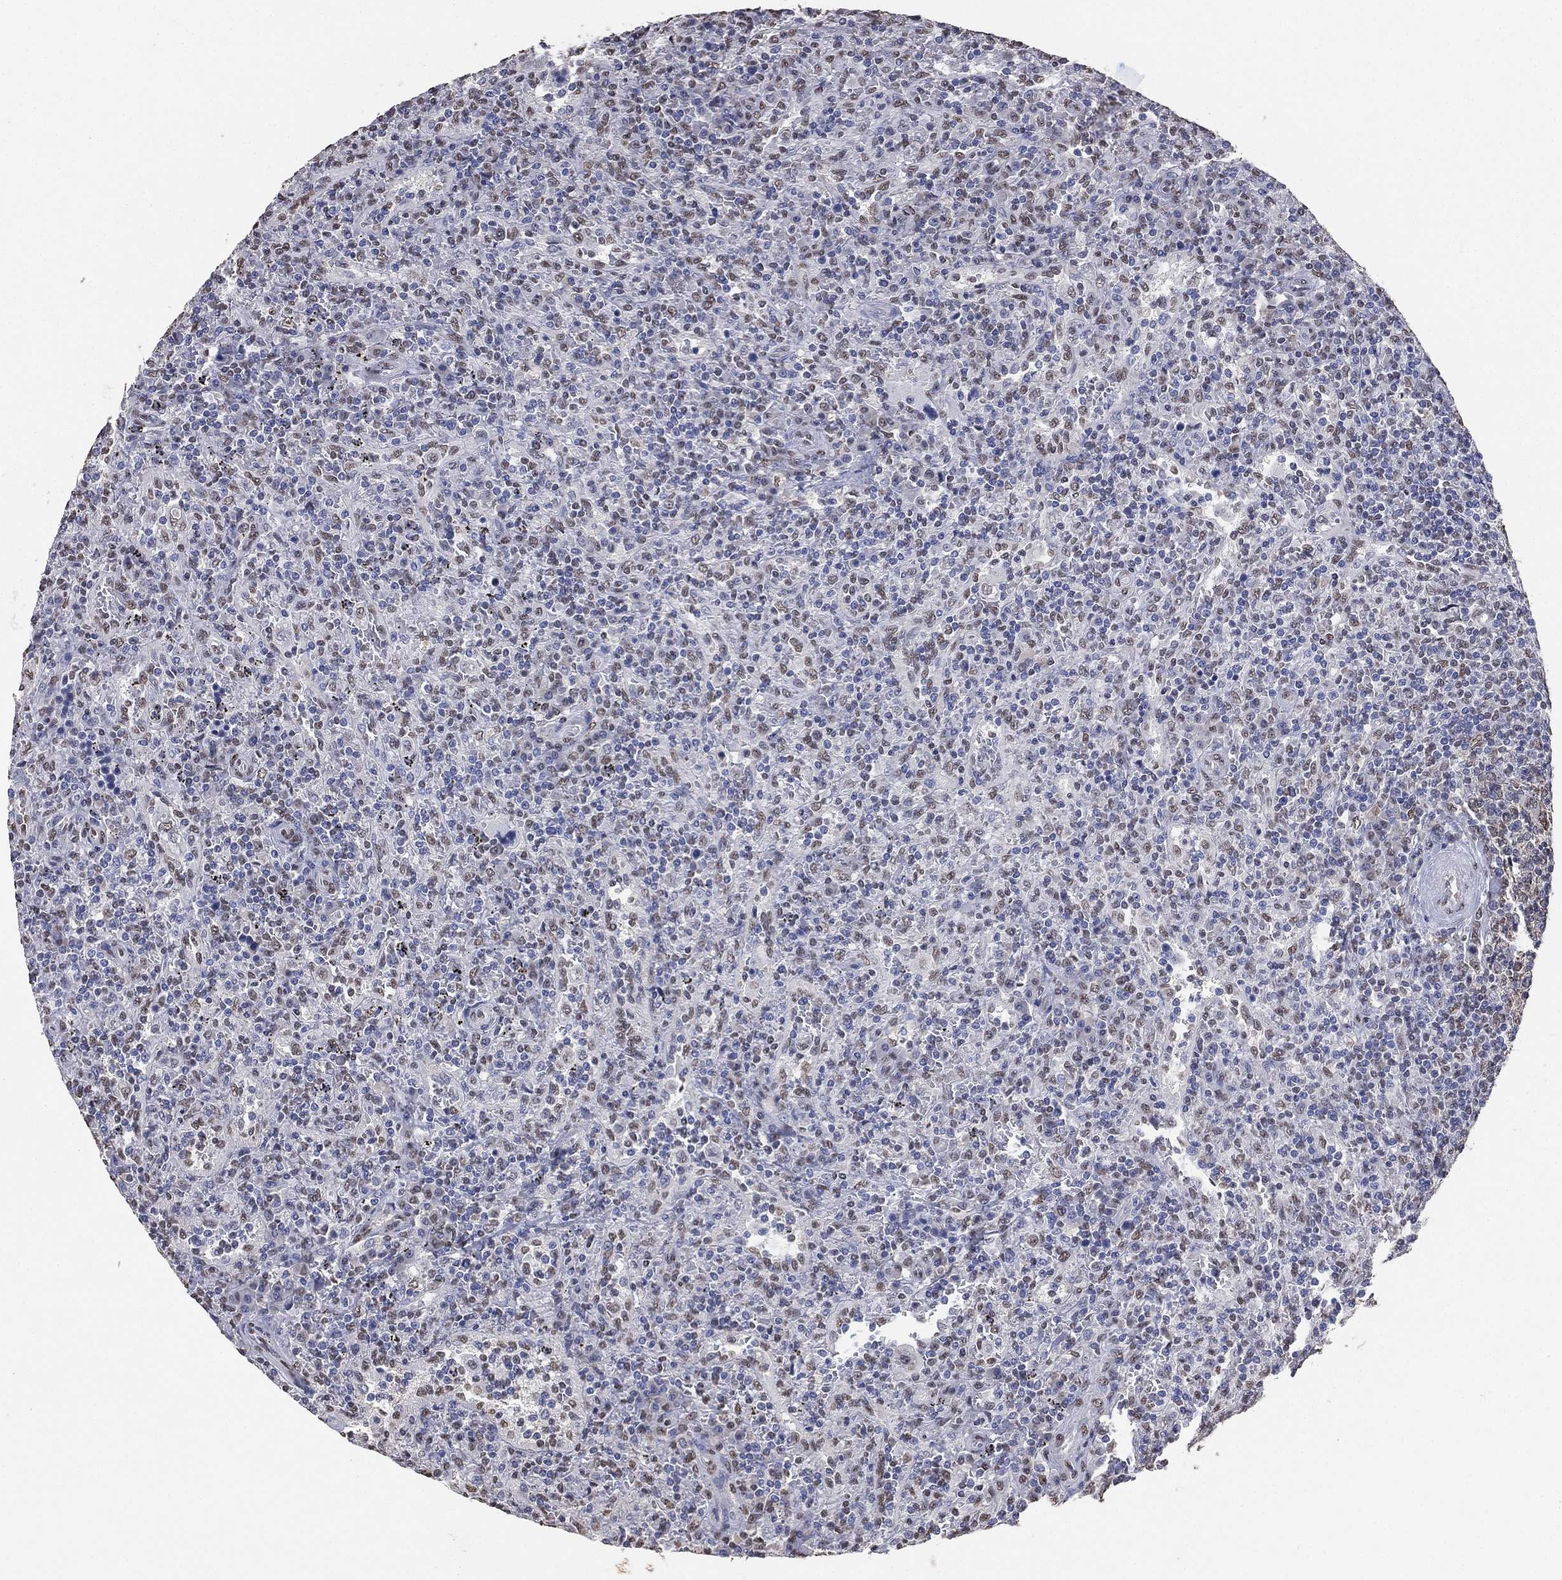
{"staining": {"intensity": "negative", "quantity": "none", "location": "none"}, "tissue": "lymphoma", "cell_type": "Tumor cells", "image_type": "cancer", "snomed": [{"axis": "morphology", "description": "Malignant lymphoma, non-Hodgkin's type, Low grade"}, {"axis": "topography", "description": "Spleen"}], "caption": "High magnification brightfield microscopy of lymphoma stained with DAB (3,3'-diaminobenzidine) (brown) and counterstained with hematoxylin (blue): tumor cells show no significant positivity. (DAB immunohistochemistry, high magnification).", "gene": "ALDH7A1", "patient": {"sex": "male", "age": 62}}